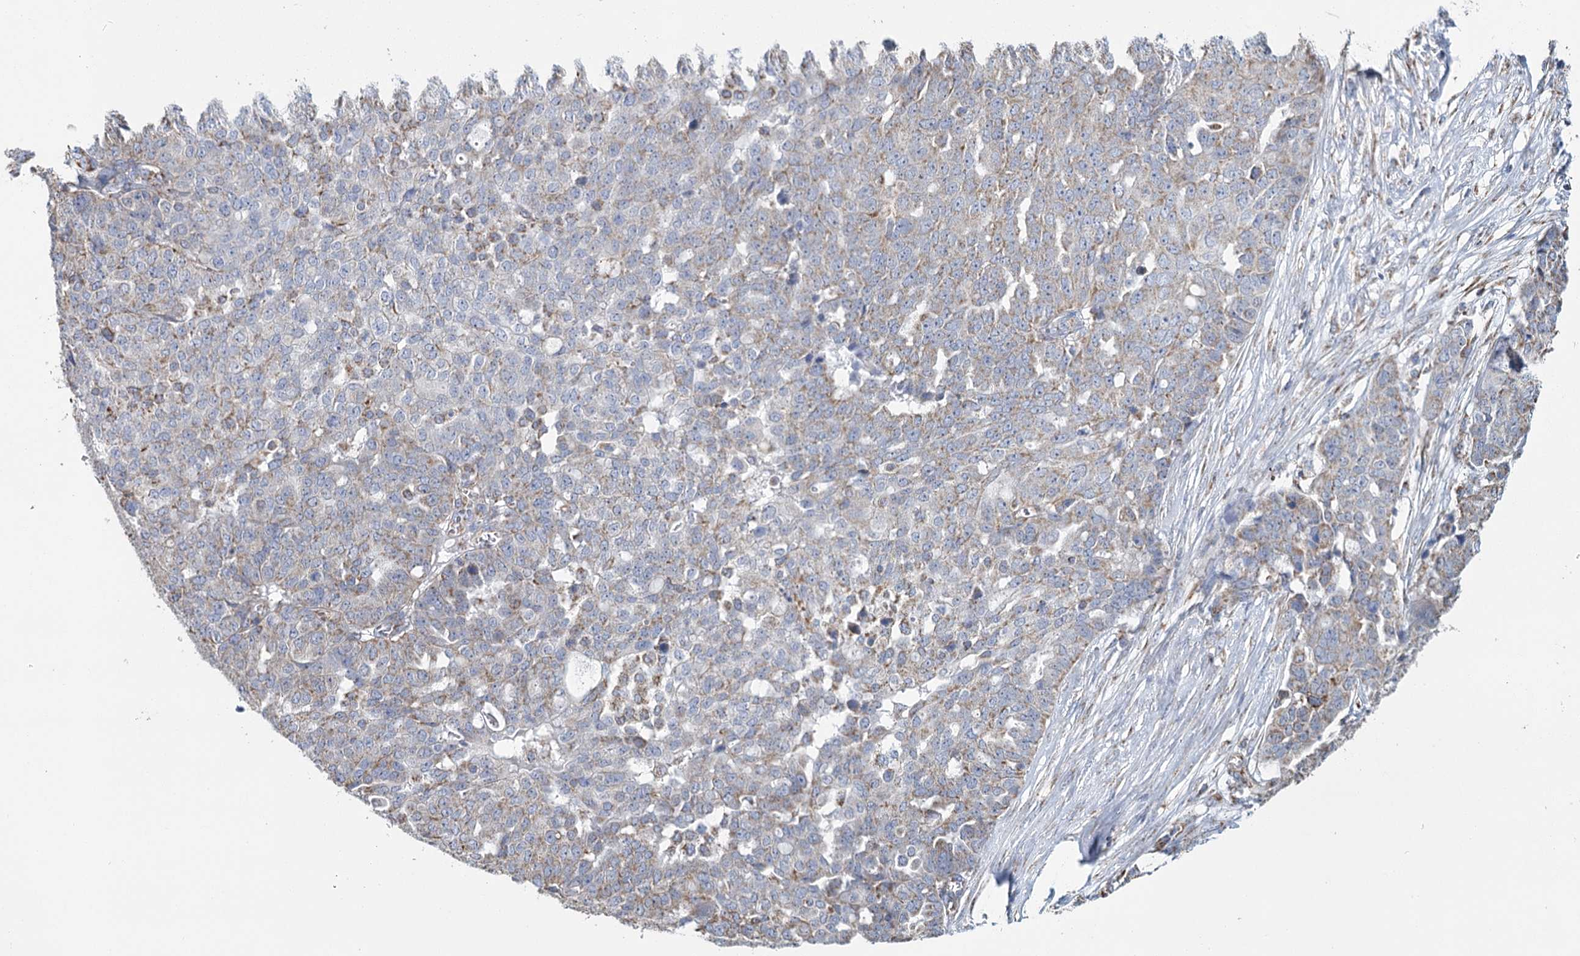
{"staining": {"intensity": "weak", "quantity": "25%-75%", "location": "cytoplasmic/membranous"}, "tissue": "ovarian cancer", "cell_type": "Tumor cells", "image_type": "cancer", "snomed": [{"axis": "morphology", "description": "Cystadenocarcinoma, serous, NOS"}, {"axis": "topography", "description": "Soft tissue"}, {"axis": "topography", "description": "Ovary"}], "caption": "This is a micrograph of immunohistochemistry staining of serous cystadenocarcinoma (ovarian), which shows weak expression in the cytoplasmic/membranous of tumor cells.", "gene": "MRPL44", "patient": {"sex": "female", "age": 57}}